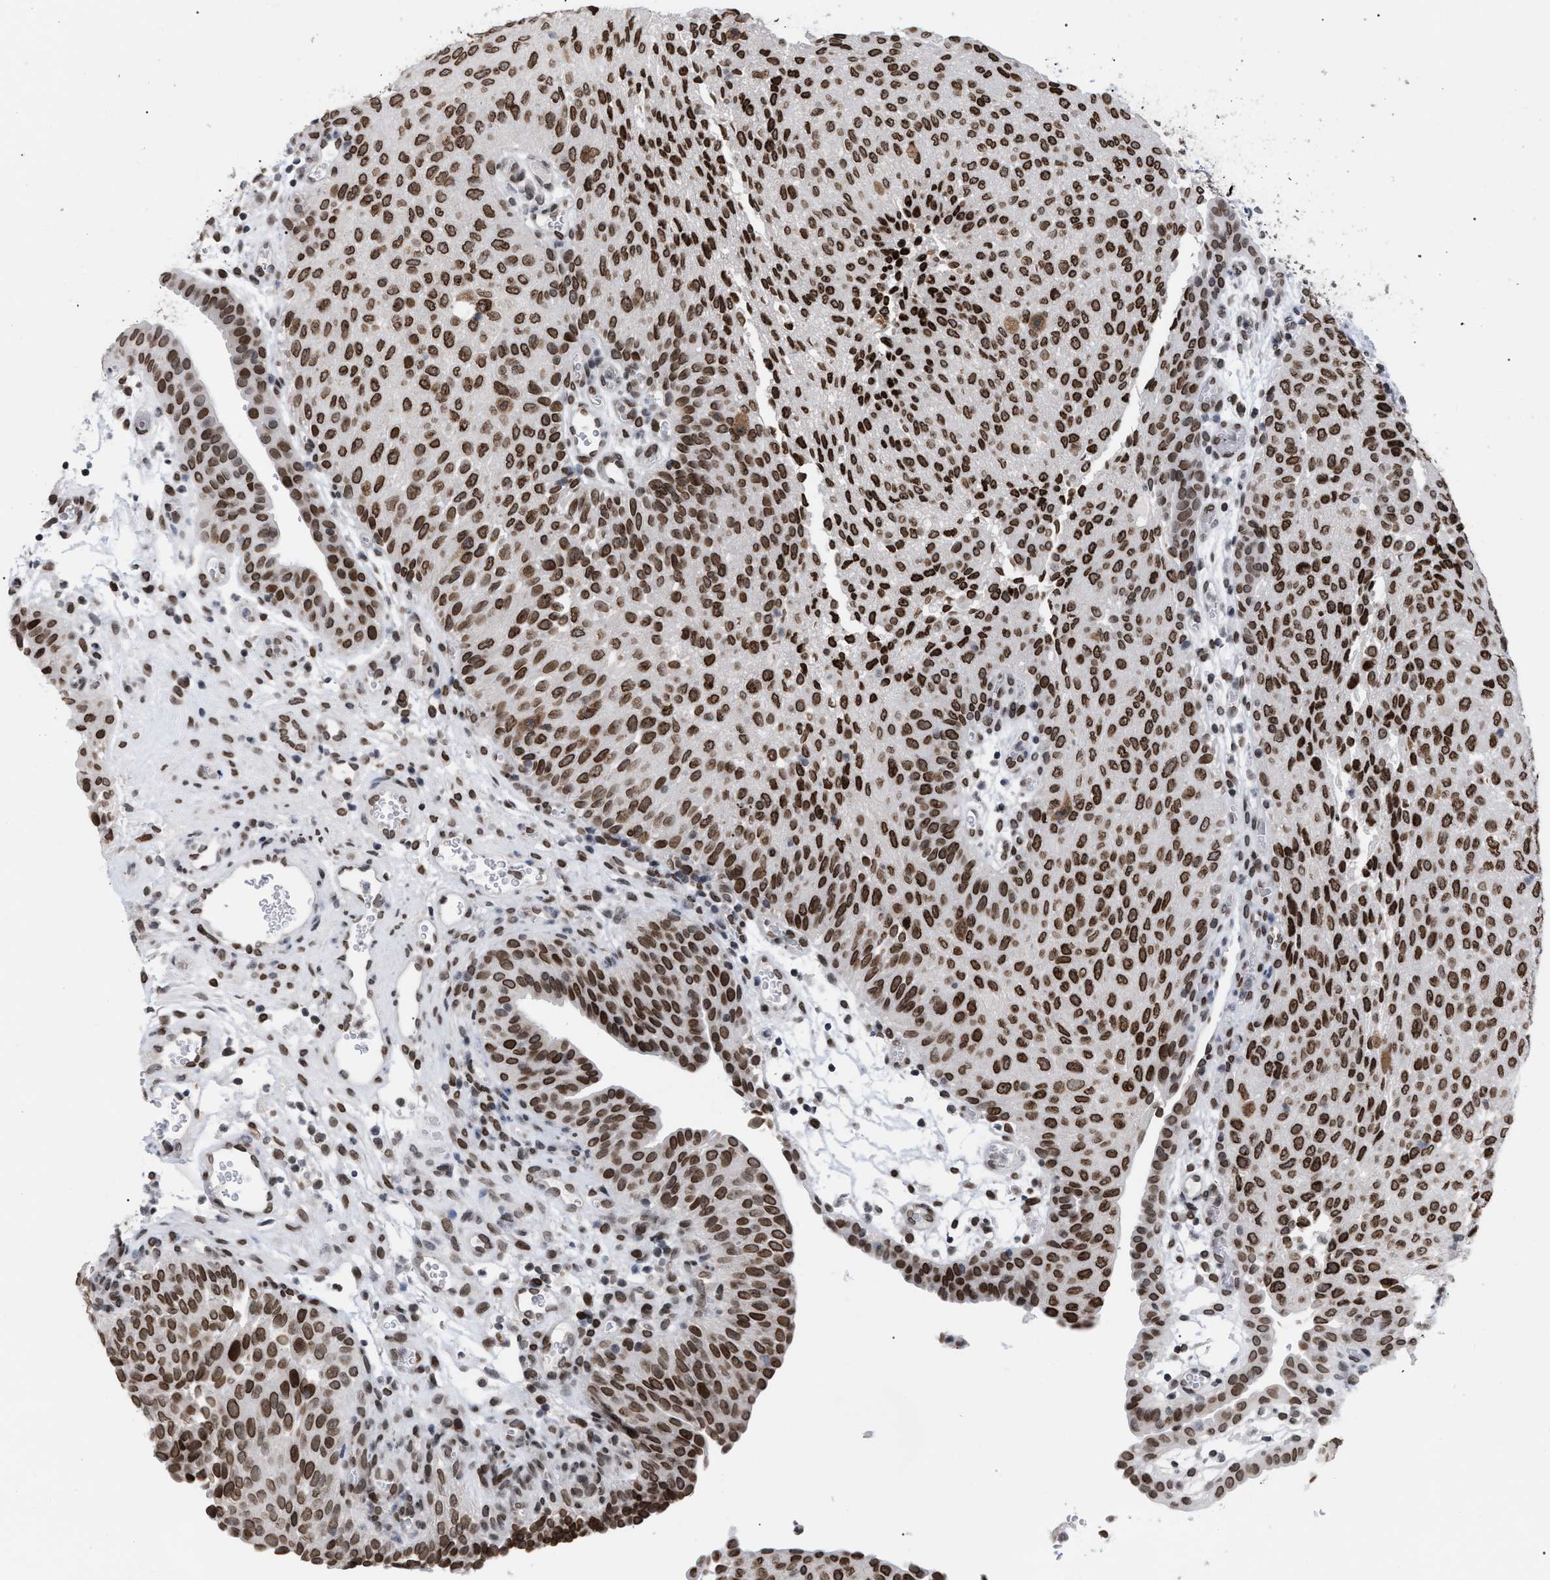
{"staining": {"intensity": "moderate", "quantity": ">75%", "location": "cytoplasmic/membranous,nuclear"}, "tissue": "urothelial cancer", "cell_type": "Tumor cells", "image_type": "cancer", "snomed": [{"axis": "morphology", "description": "Urothelial carcinoma, Low grade"}, {"axis": "morphology", "description": "Urothelial carcinoma, High grade"}, {"axis": "topography", "description": "Urinary bladder"}], "caption": "A high-resolution histopathology image shows IHC staining of urothelial cancer, which demonstrates moderate cytoplasmic/membranous and nuclear positivity in about >75% of tumor cells. The staining was performed using DAB (3,3'-diaminobenzidine), with brown indicating positive protein expression. Nuclei are stained blue with hematoxylin.", "gene": "TPR", "patient": {"sex": "male", "age": 35}}